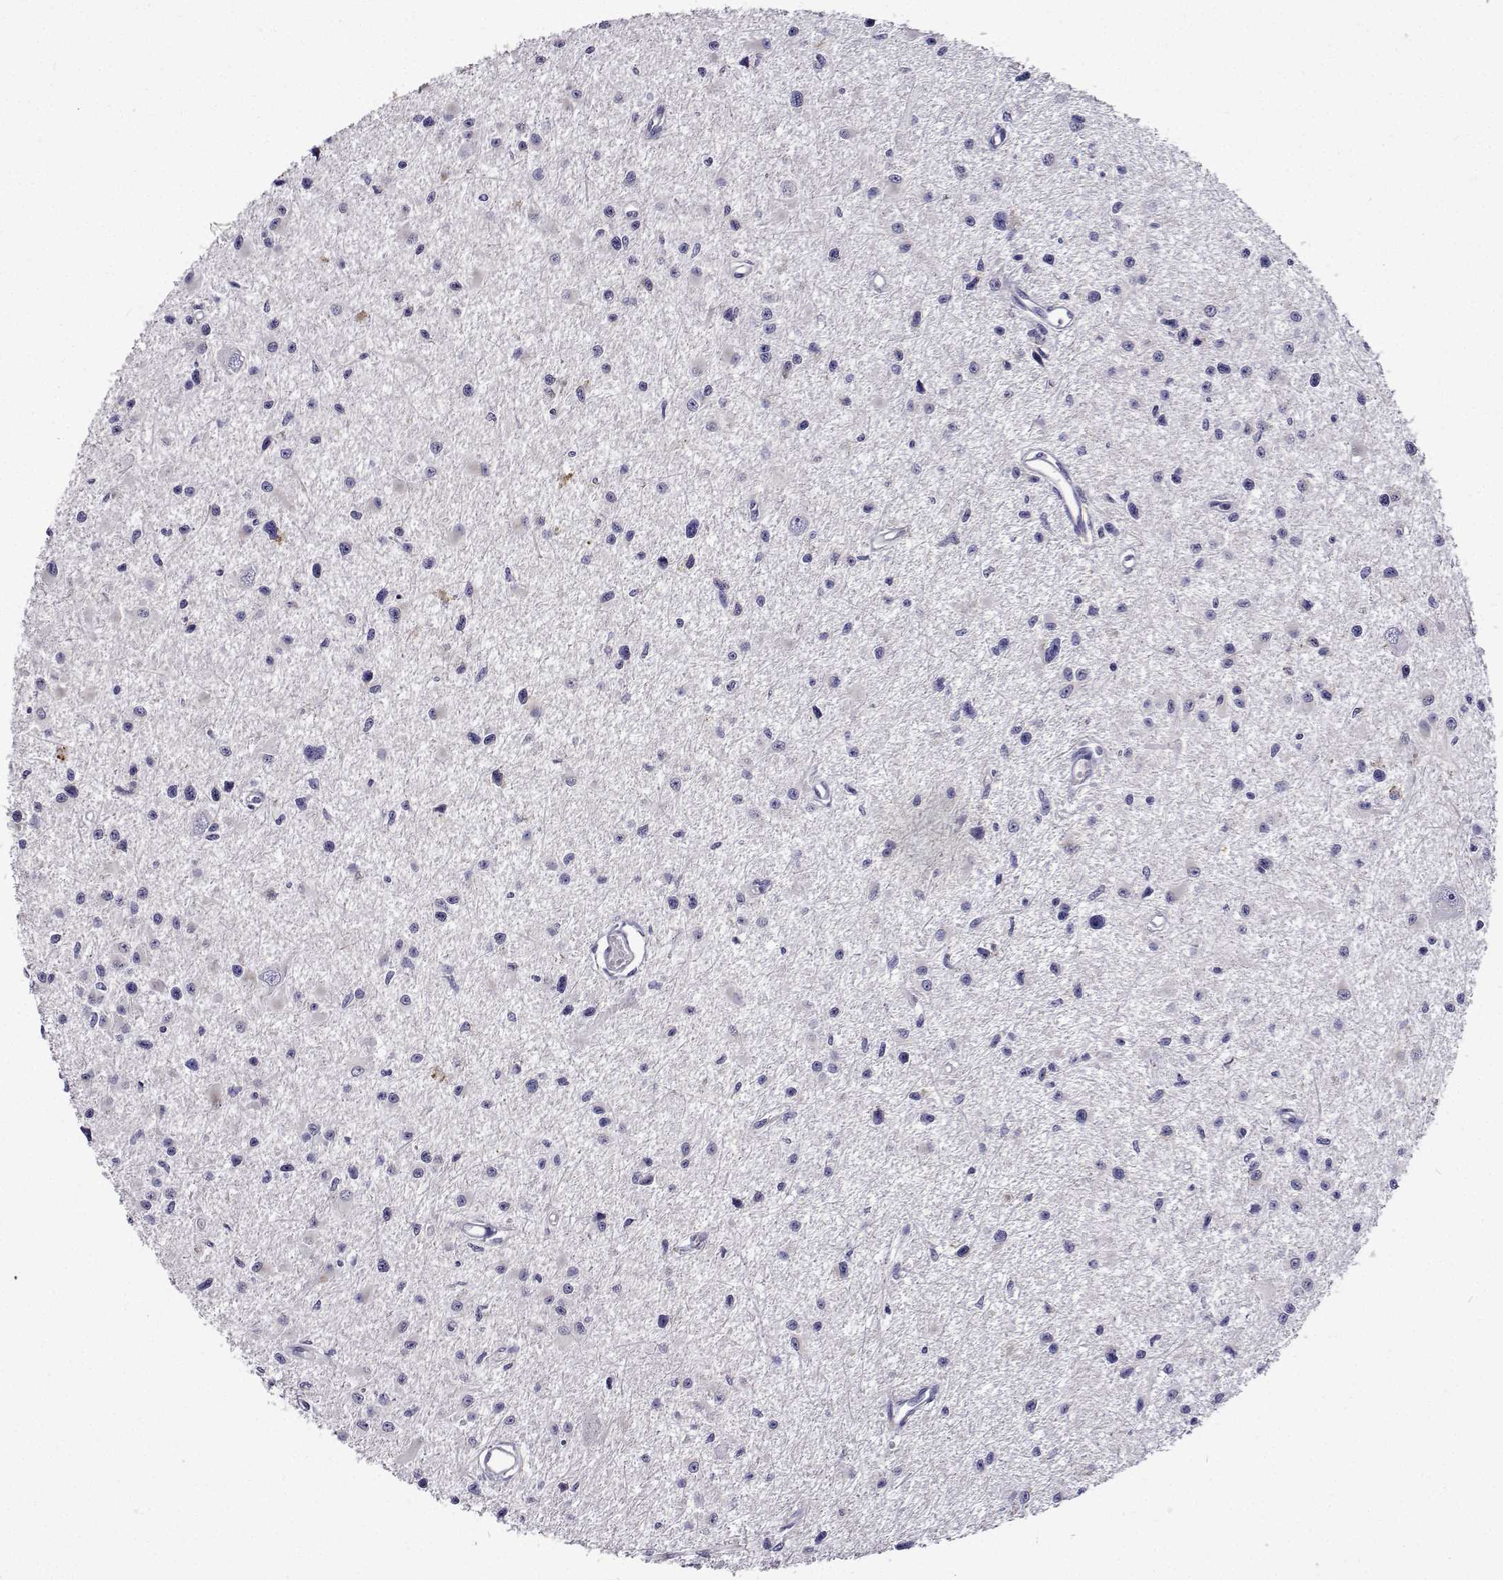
{"staining": {"intensity": "negative", "quantity": "none", "location": "none"}, "tissue": "glioma", "cell_type": "Tumor cells", "image_type": "cancer", "snomed": [{"axis": "morphology", "description": "Glioma, malignant, High grade"}, {"axis": "topography", "description": "Brain"}], "caption": "IHC of human malignant high-grade glioma demonstrates no positivity in tumor cells. The staining is performed using DAB brown chromogen with nuclei counter-stained in using hematoxylin.", "gene": "LHFPL7", "patient": {"sex": "male", "age": 54}}